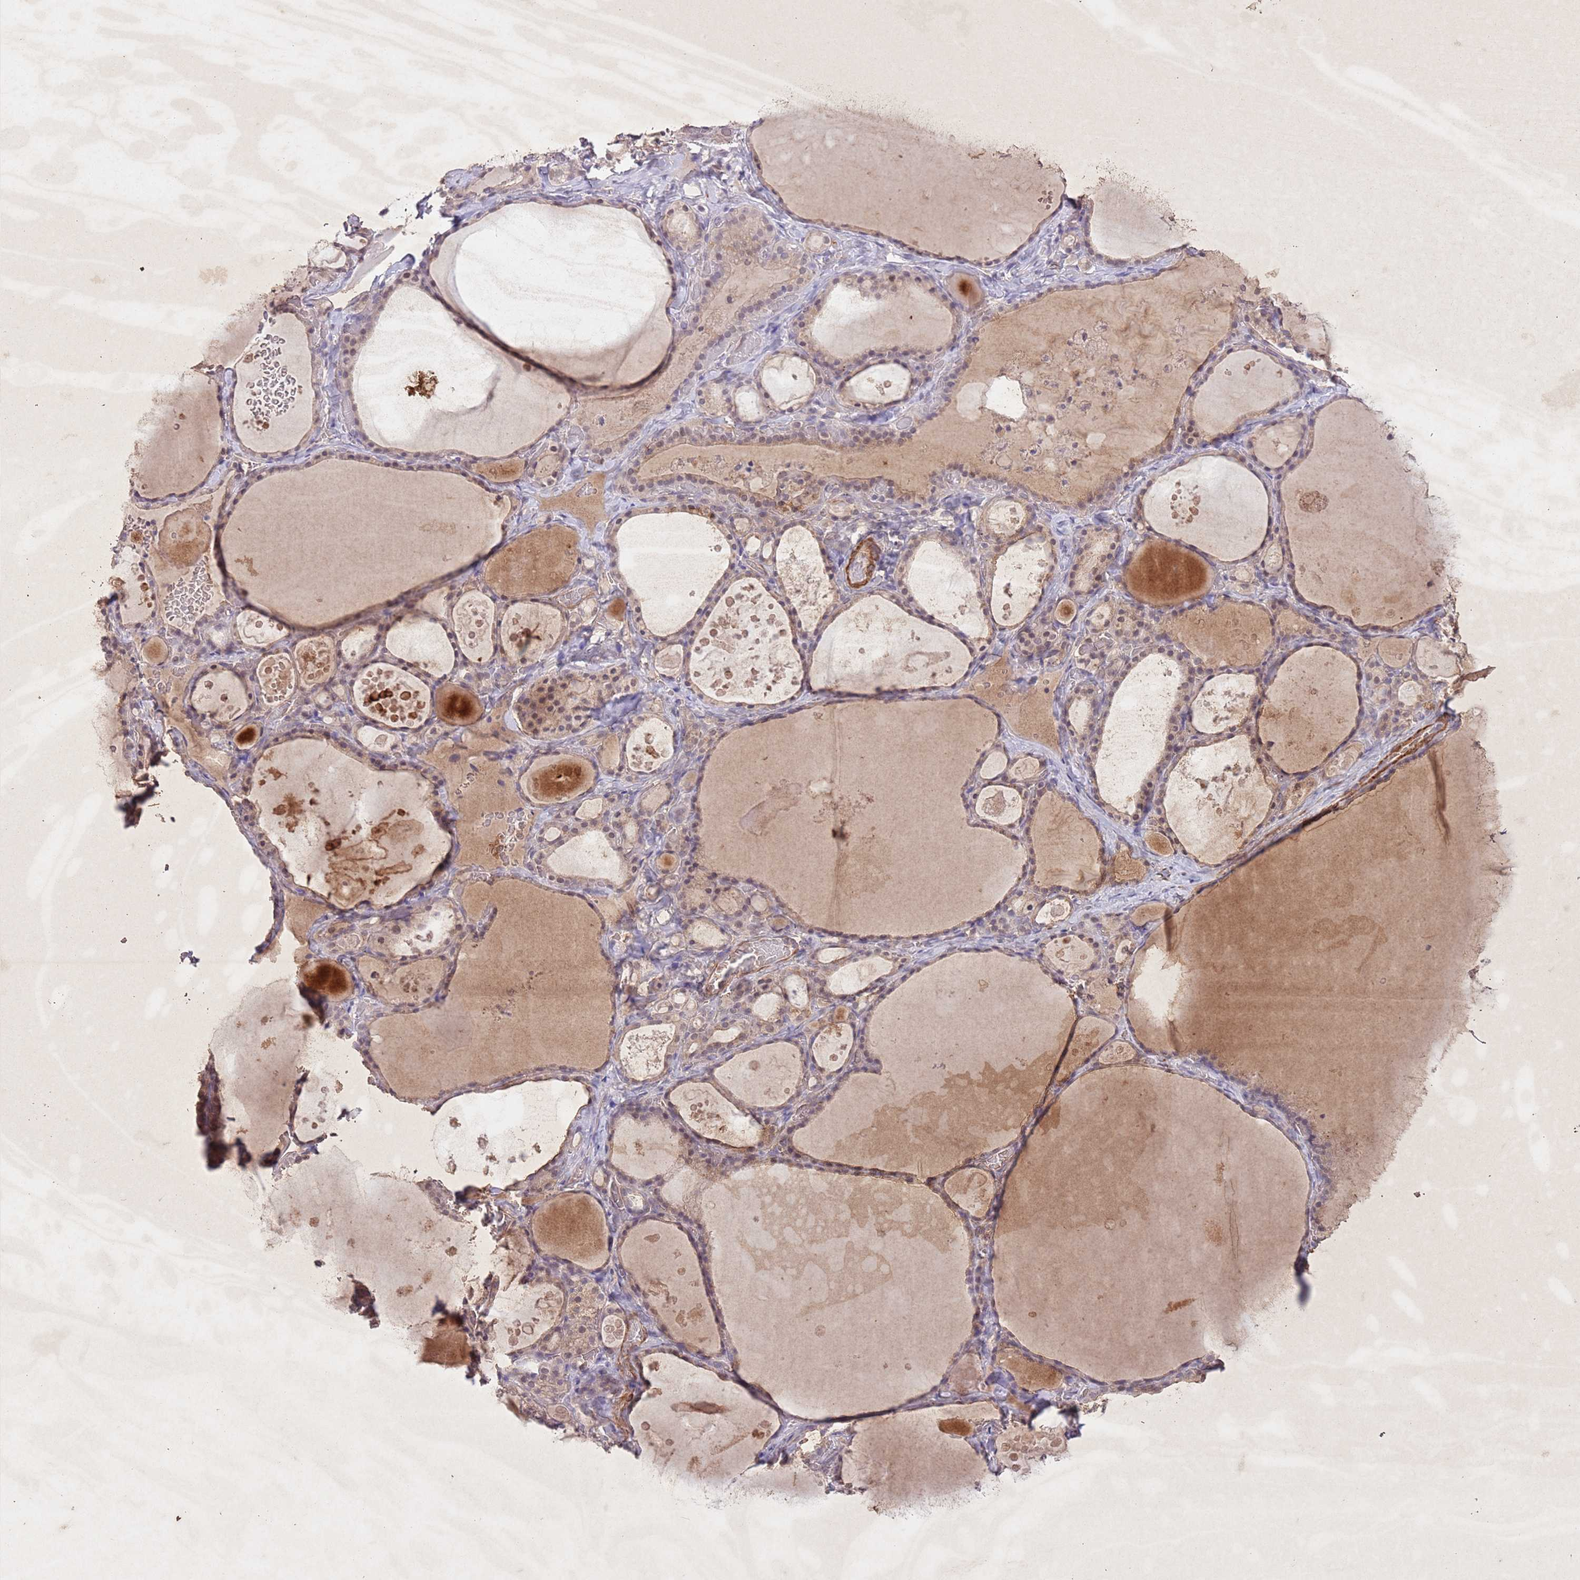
{"staining": {"intensity": "weak", "quantity": "25%-75%", "location": "nuclear"}, "tissue": "thyroid gland", "cell_type": "Glandular cells", "image_type": "normal", "snomed": [{"axis": "morphology", "description": "Normal tissue, NOS"}, {"axis": "topography", "description": "Thyroid gland"}], "caption": "Immunohistochemistry (IHC) histopathology image of benign thyroid gland stained for a protein (brown), which reveals low levels of weak nuclear expression in about 25%-75% of glandular cells.", "gene": "CCNI", "patient": {"sex": "male", "age": 56}}